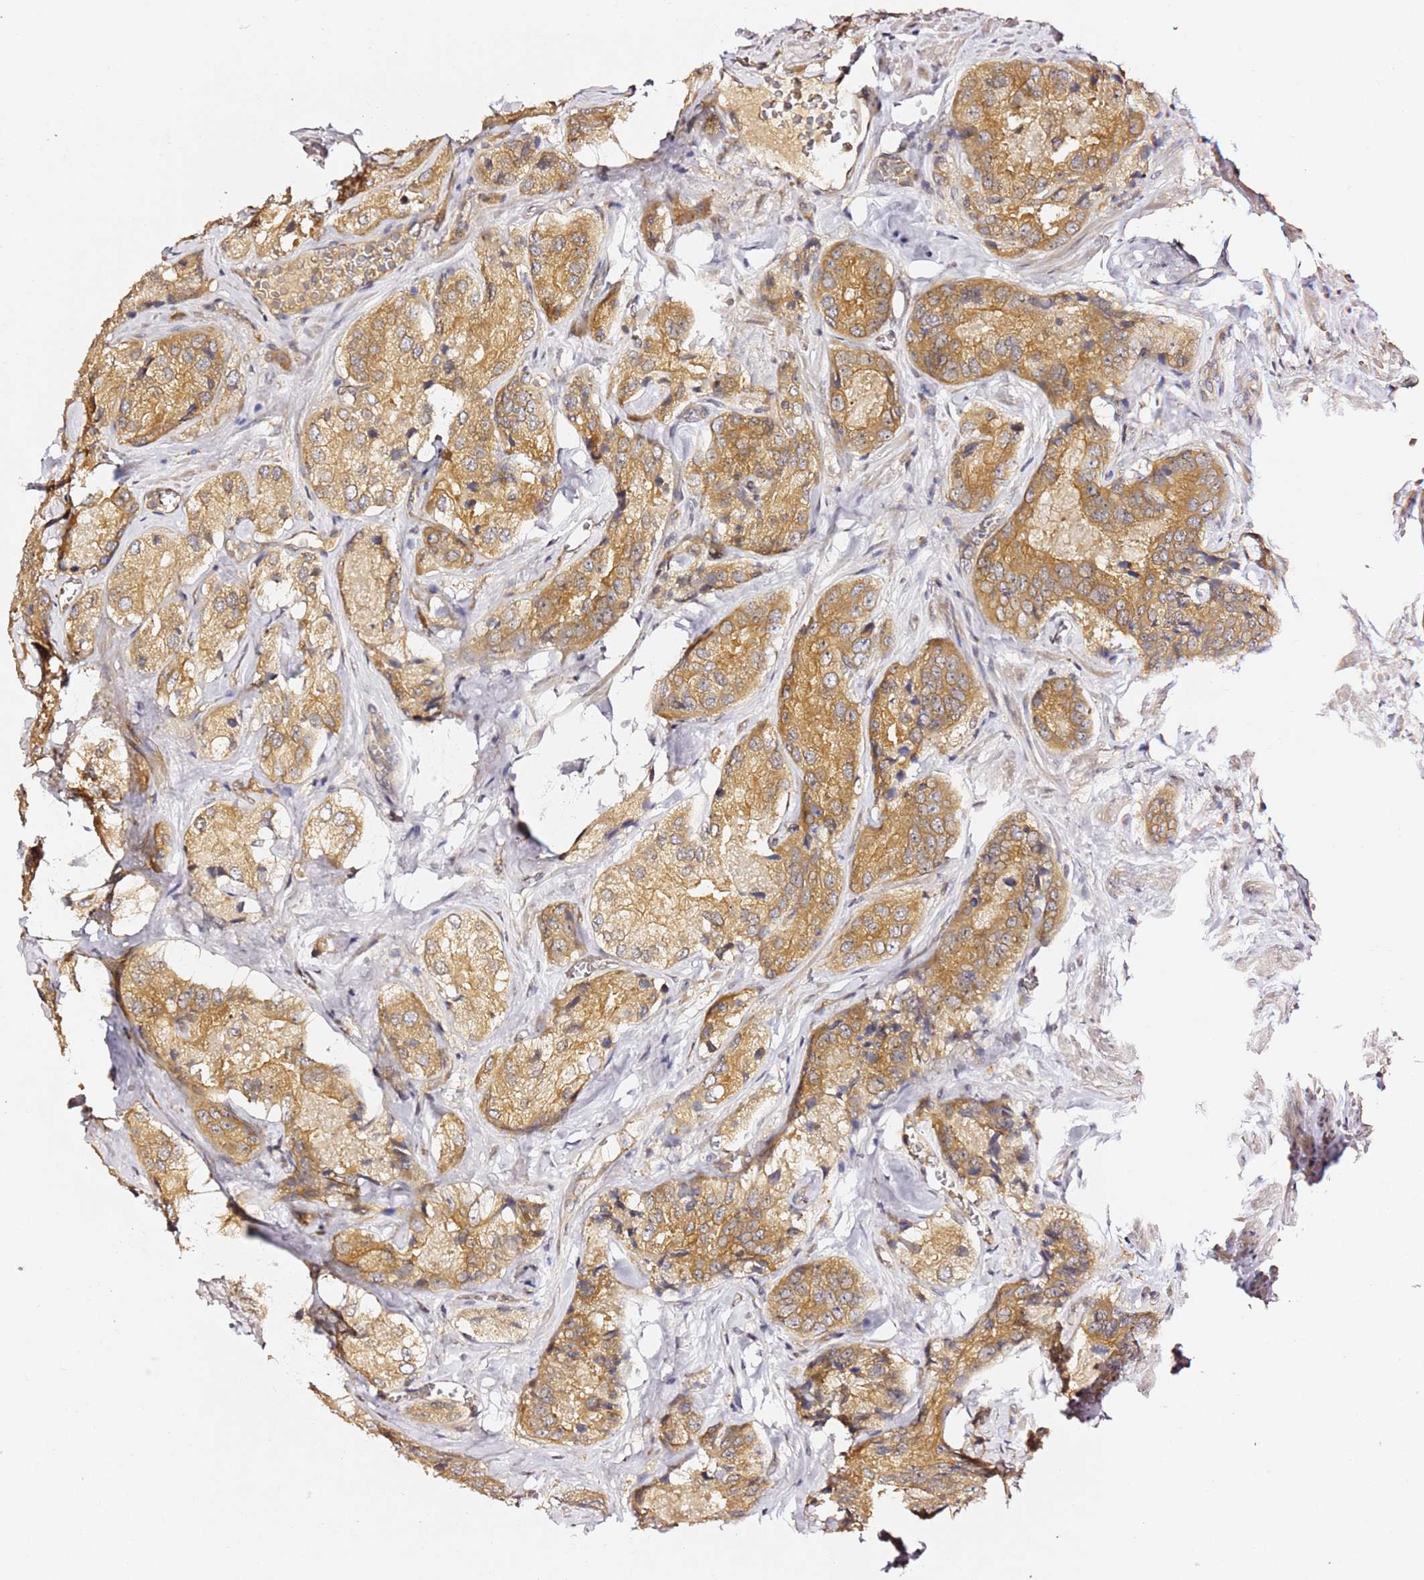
{"staining": {"intensity": "moderate", "quantity": ">75%", "location": "cytoplasmic/membranous"}, "tissue": "prostate cancer", "cell_type": "Tumor cells", "image_type": "cancer", "snomed": [{"axis": "morphology", "description": "Adenocarcinoma, Low grade"}, {"axis": "topography", "description": "Prostate"}], "caption": "Immunohistochemical staining of human prostate cancer reveals medium levels of moderate cytoplasmic/membranous staining in approximately >75% of tumor cells.", "gene": "OSBPL2", "patient": {"sex": "male", "age": 68}}